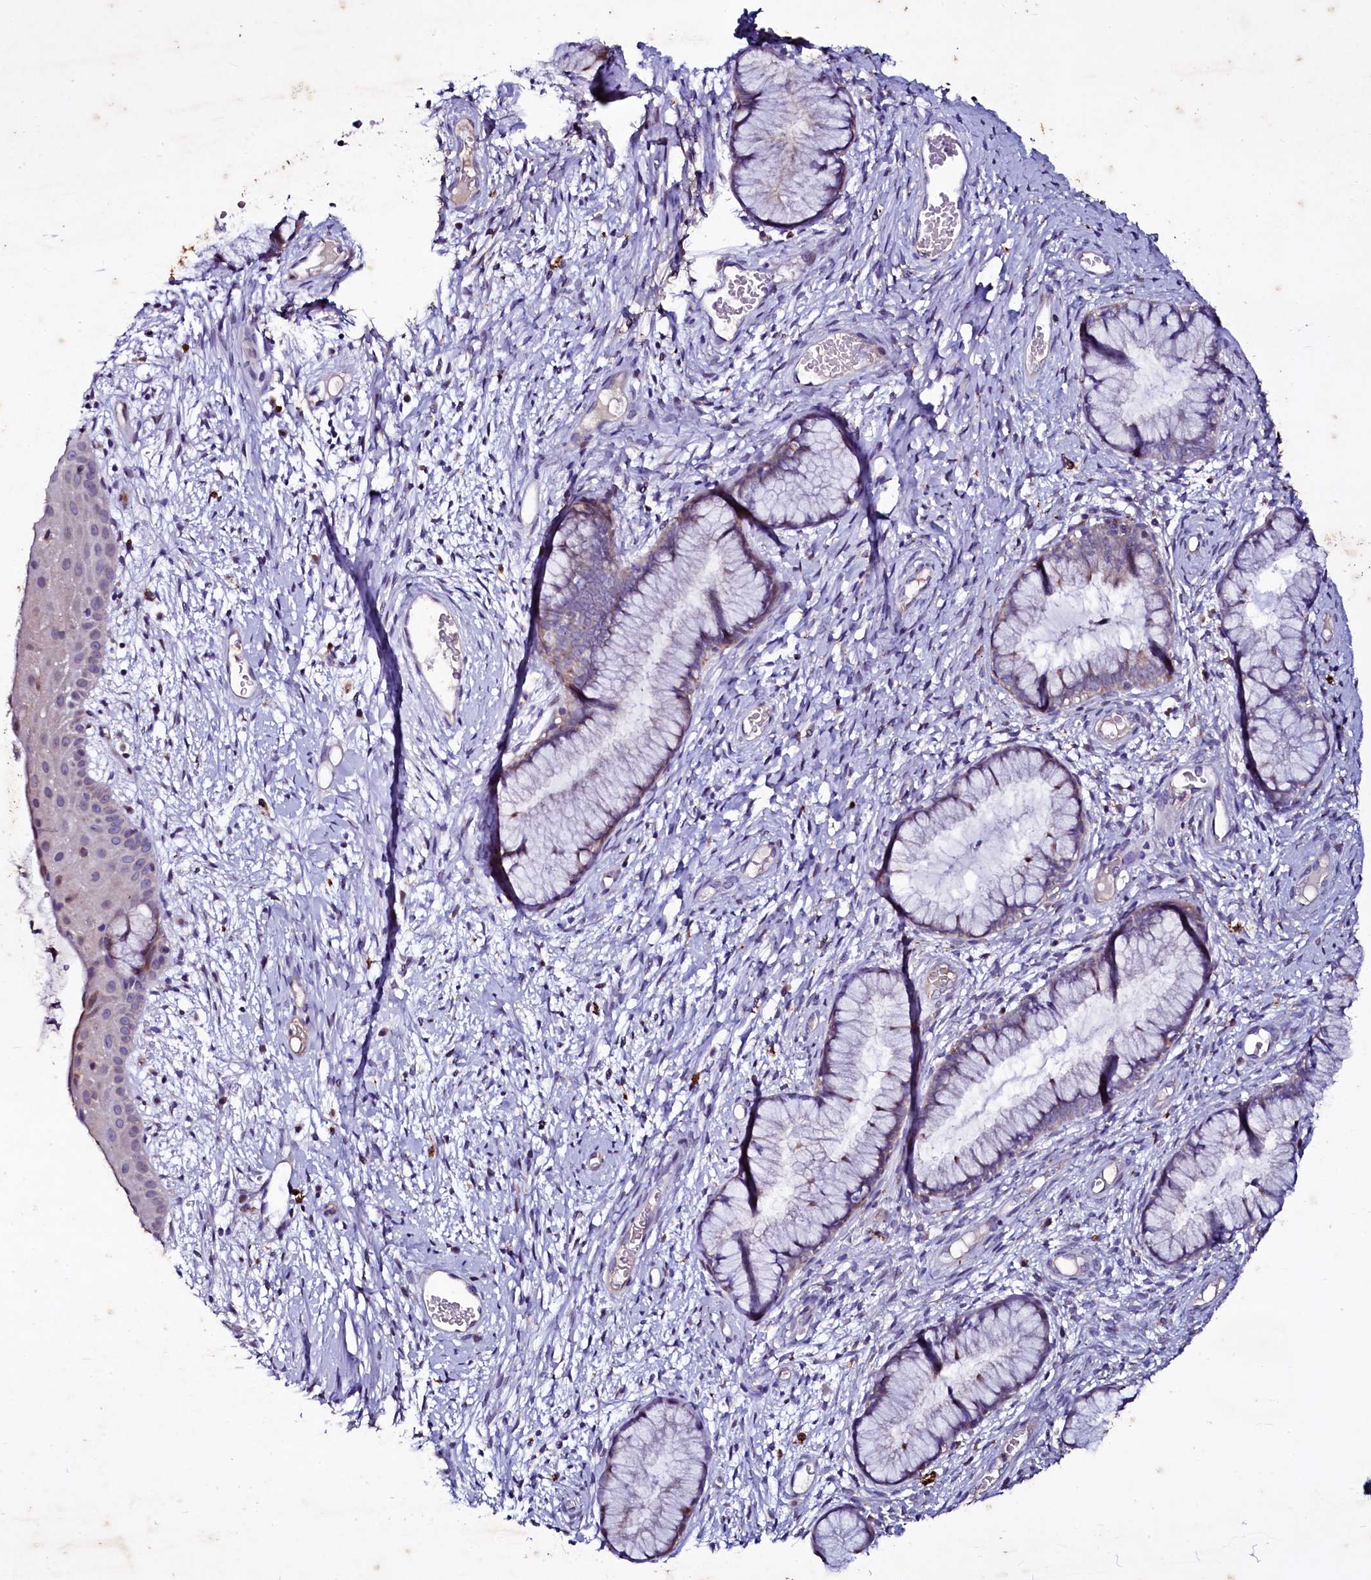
{"staining": {"intensity": "weak", "quantity": "<25%", "location": "cytoplasmic/membranous"}, "tissue": "cervix", "cell_type": "Glandular cells", "image_type": "normal", "snomed": [{"axis": "morphology", "description": "Normal tissue, NOS"}, {"axis": "topography", "description": "Cervix"}], "caption": "This photomicrograph is of unremarkable cervix stained with immunohistochemistry to label a protein in brown with the nuclei are counter-stained blue. There is no staining in glandular cells.", "gene": "SELENOT", "patient": {"sex": "female", "age": 42}}